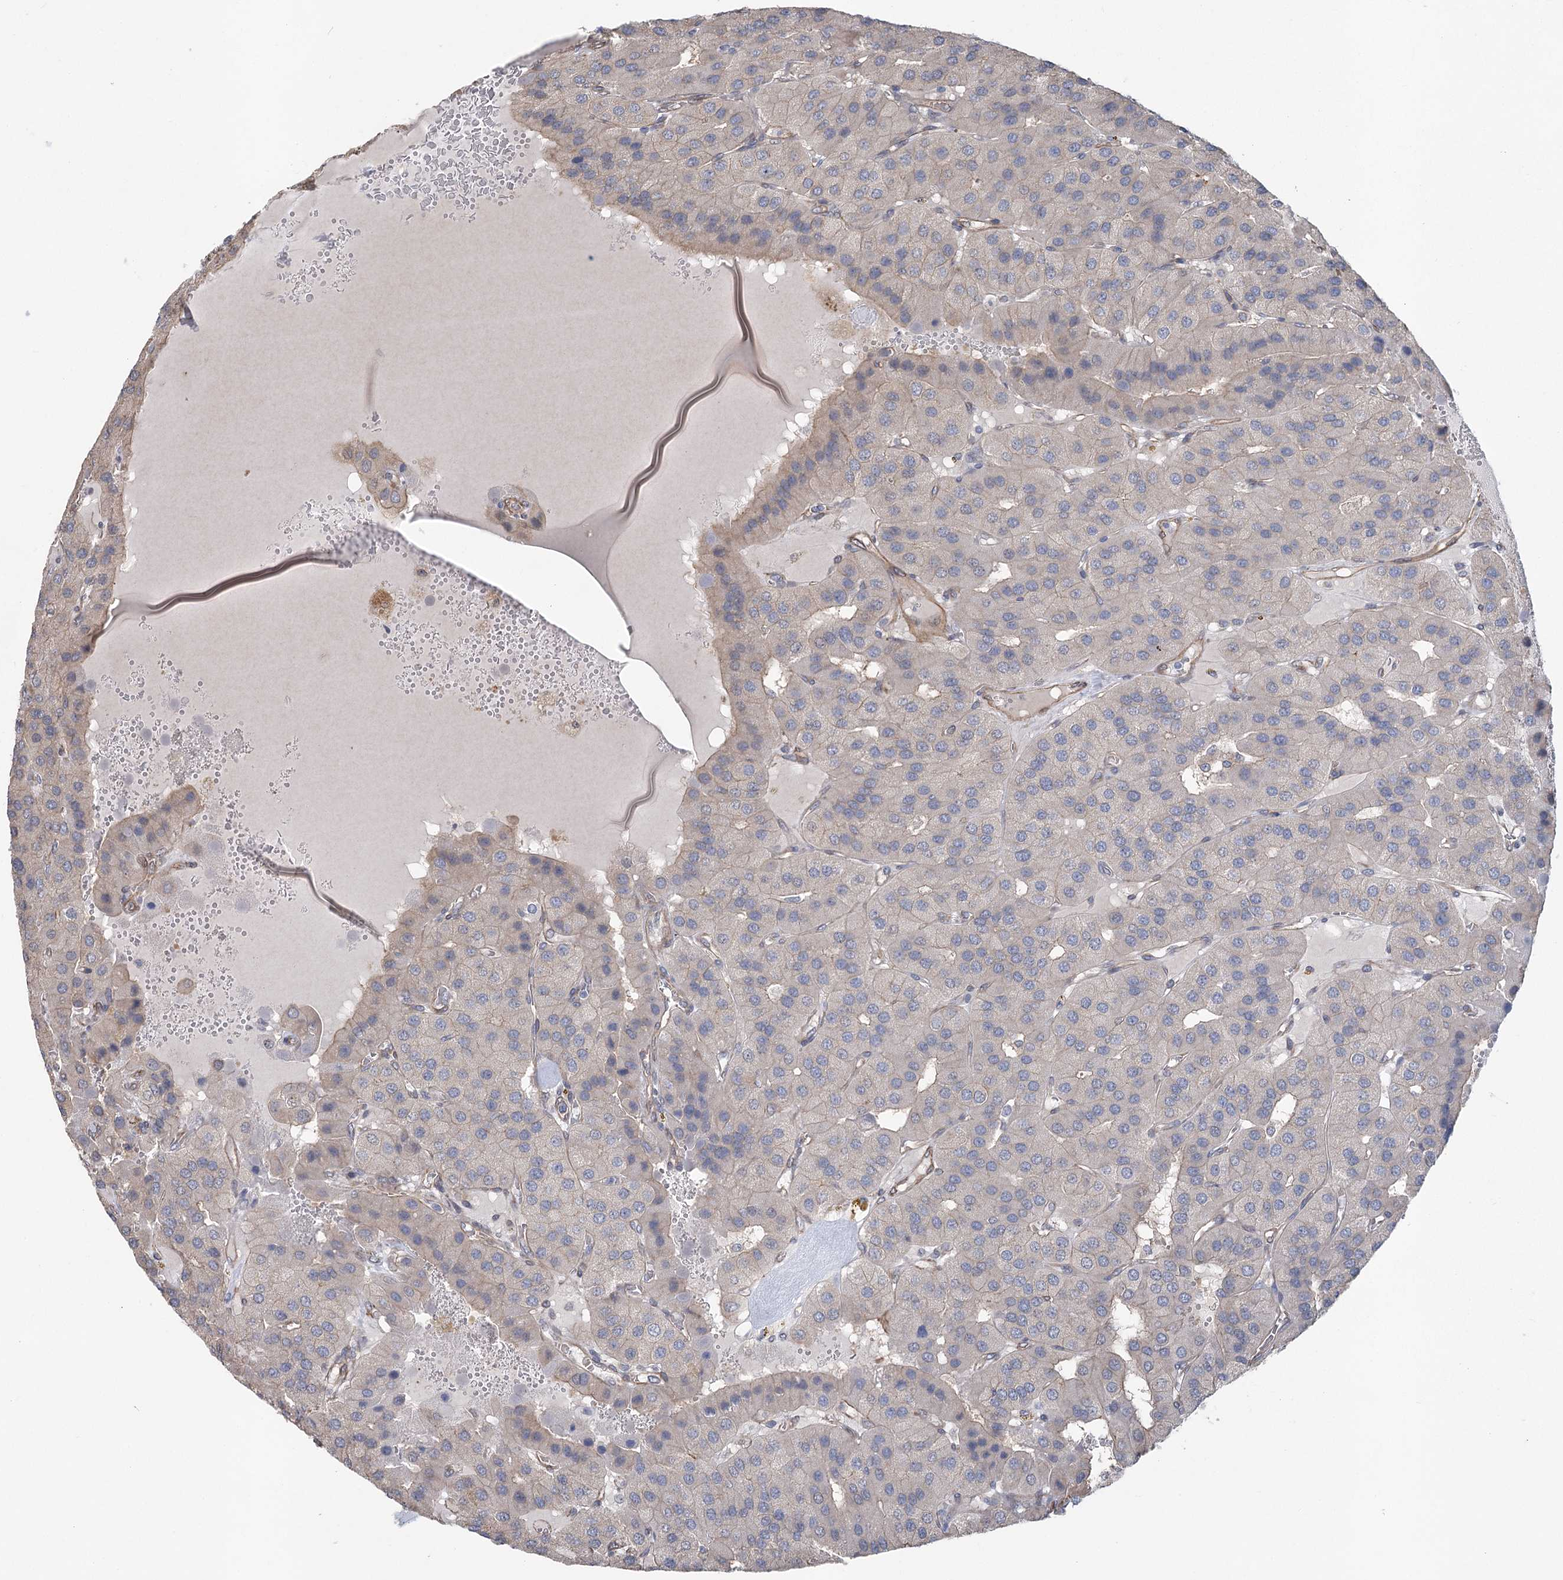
{"staining": {"intensity": "negative", "quantity": "none", "location": "none"}, "tissue": "parathyroid gland", "cell_type": "Glandular cells", "image_type": "normal", "snomed": [{"axis": "morphology", "description": "Normal tissue, NOS"}, {"axis": "morphology", "description": "Adenoma, NOS"}, {"axis": "topography", "description": "Parathyroid gland"}], "caption": "DAB (3,3'-diaminobenzidine) immunohistochemical staining of unremarkable human parathyroid gland demonstrates no significant positivity in glandular cells.", "gene": "RWDD4", "patient": {"sex": "female", "age": 86}}